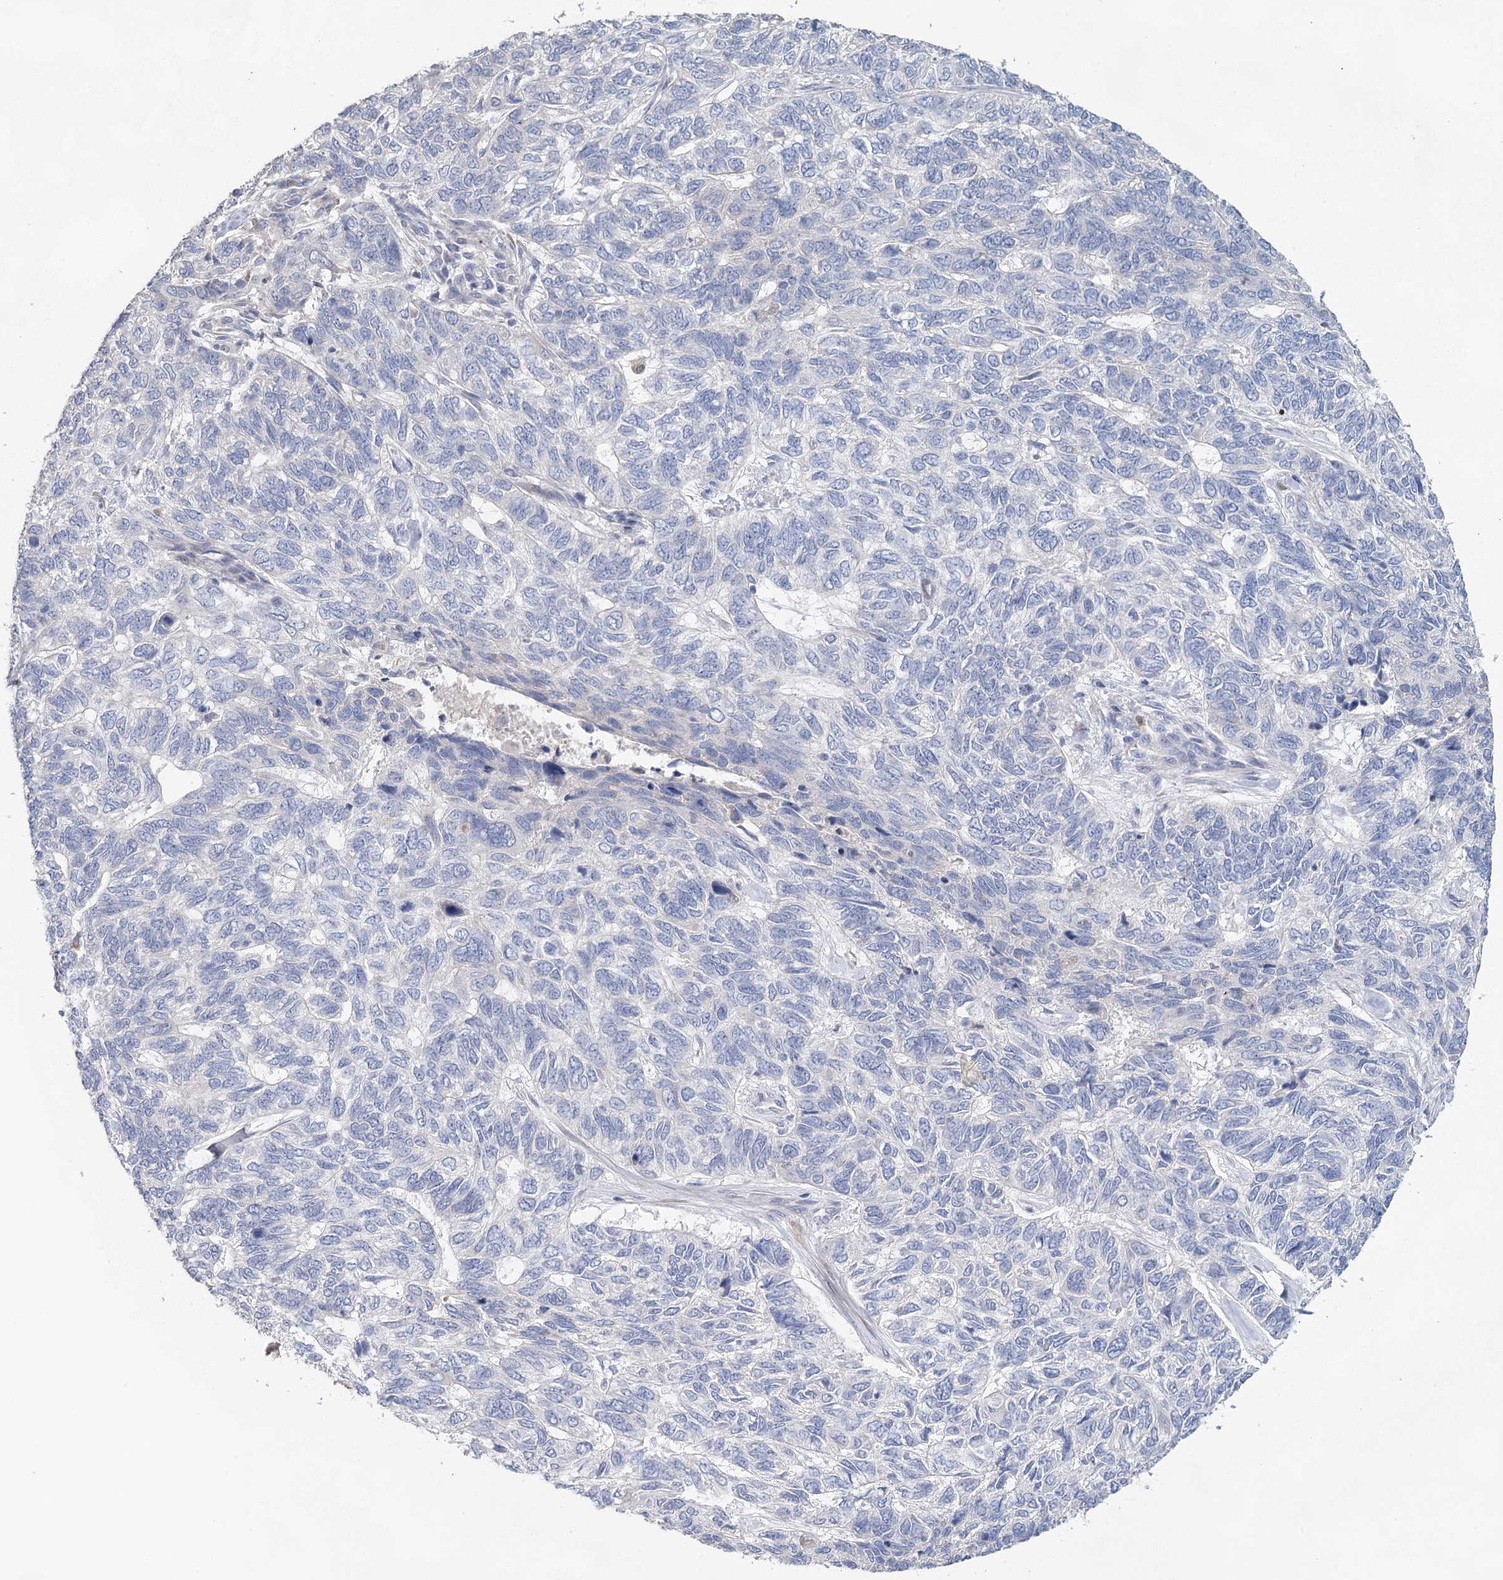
{"staining": {"intensity": "negative", "quantity": "none", "location": "none"}, "tissue": "skin cancer", "cell_type": "Tumor cells", "image_type": "cancer", "snomed": [{"axis": "morphology", "description": "Basal cell carcinoma"}, {"axis": "topography", "description": "Skin"}], "caption": "Immunohistochemistry of skin cancer (basal cell carcinoma) displays no staining in tumor cells.", "gene": "MYL6B", "patient": {"sex": "female", "age": 65}}